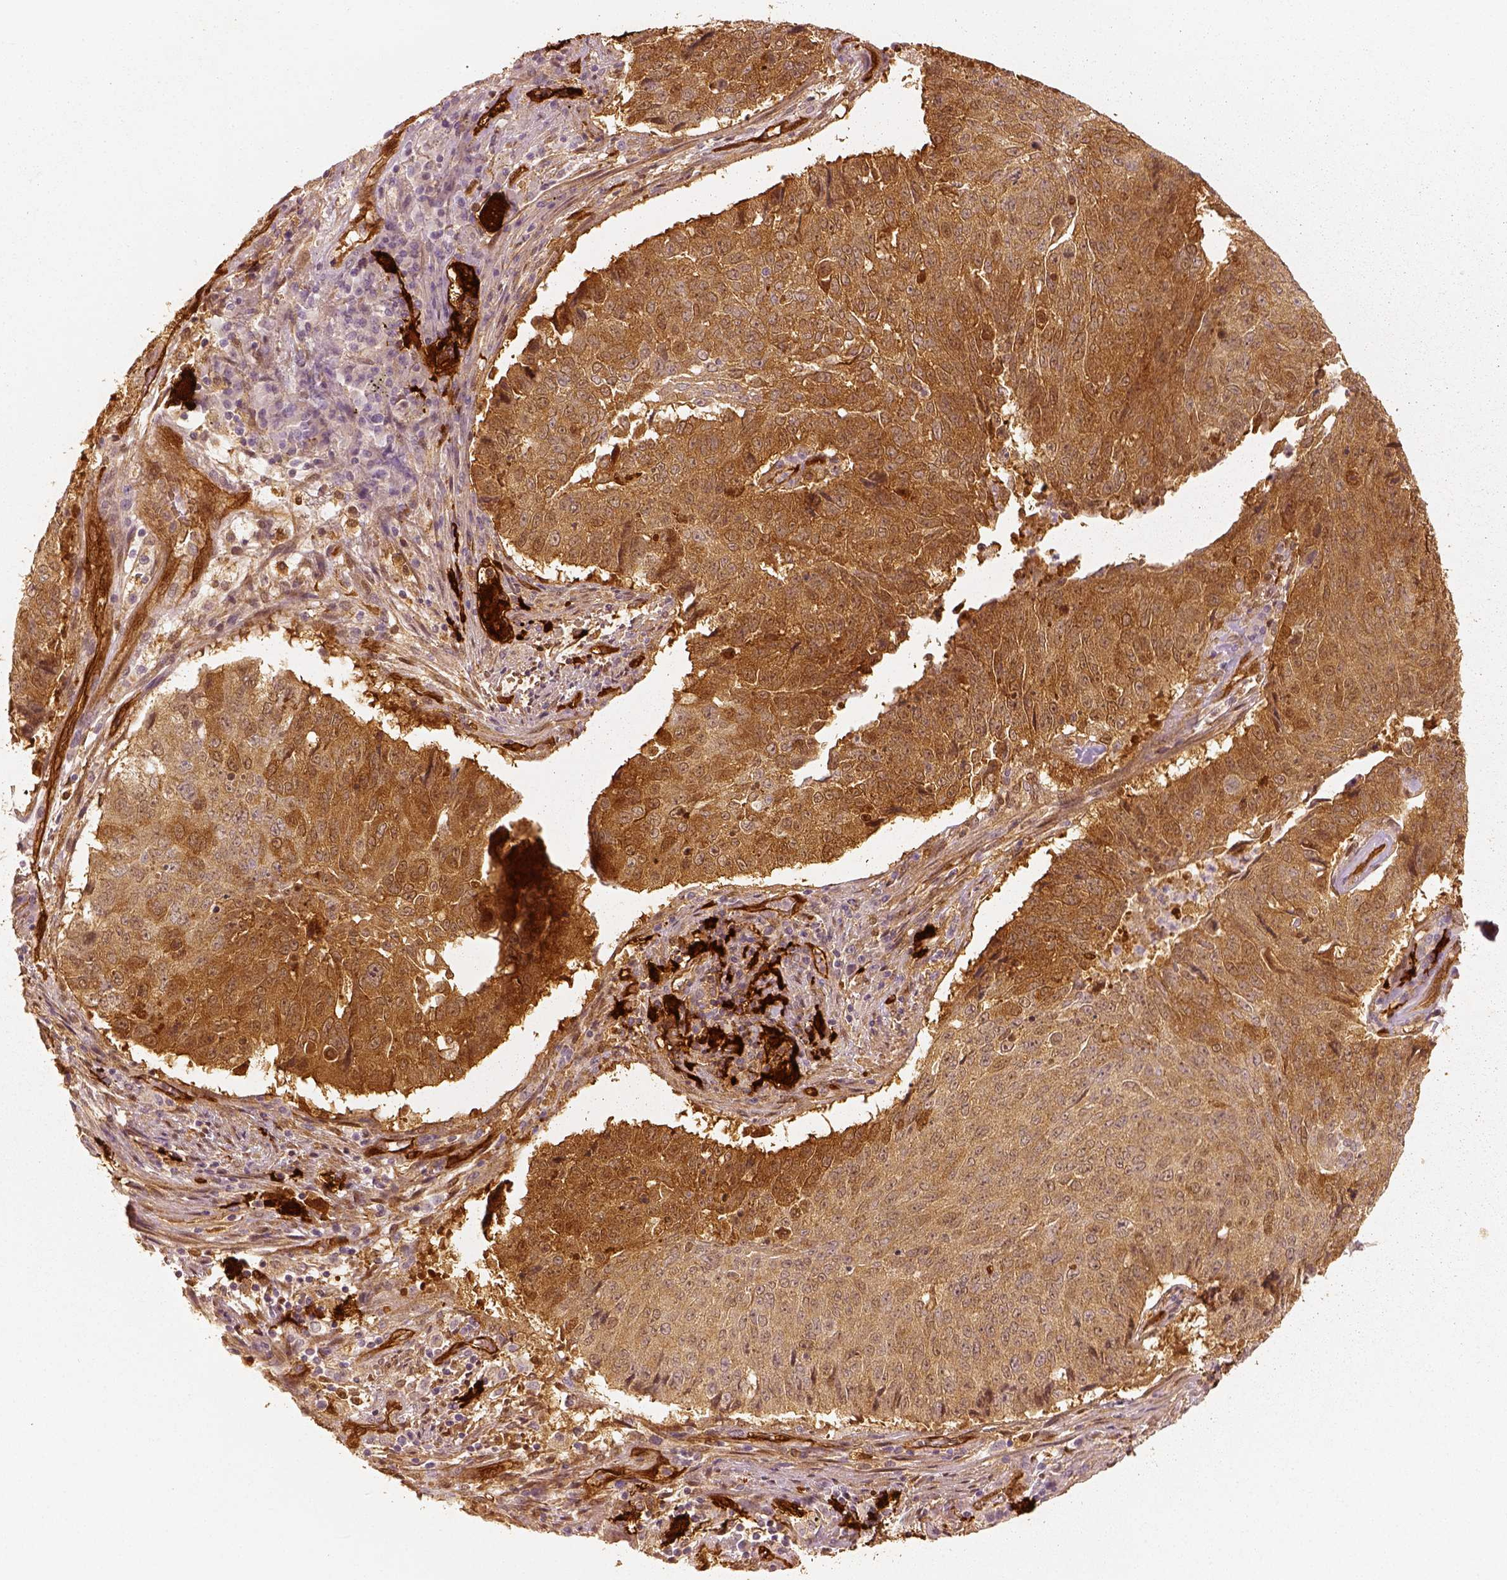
{"staining": {"intensity": "moderate", "quantity": ">75%", "location": "cytoplasmic/membranous"}, "tissue": "lung cancer", "cell_type": "Tumor cells", "image_type": "cancer", "snomed": [{"axis": "morphology", "description": "Normal tissue, NOS"}, {"axis": "morphology", "description": "Squamous cell carcinoma, NOS"}, {"axis": "topography", "description": "Bronchus"}, {"axis": "topography", "description": "Lung"}], "caption": "Brown immunohistochemical staining in human lung cancer (squamous cell carcinoma) demonstrates moderate cytoplasmic/membranous positivity in approximately >75% of tumor cells.", "gene": "FSCN1", "patient": {"sex": "male", "age": 64}}